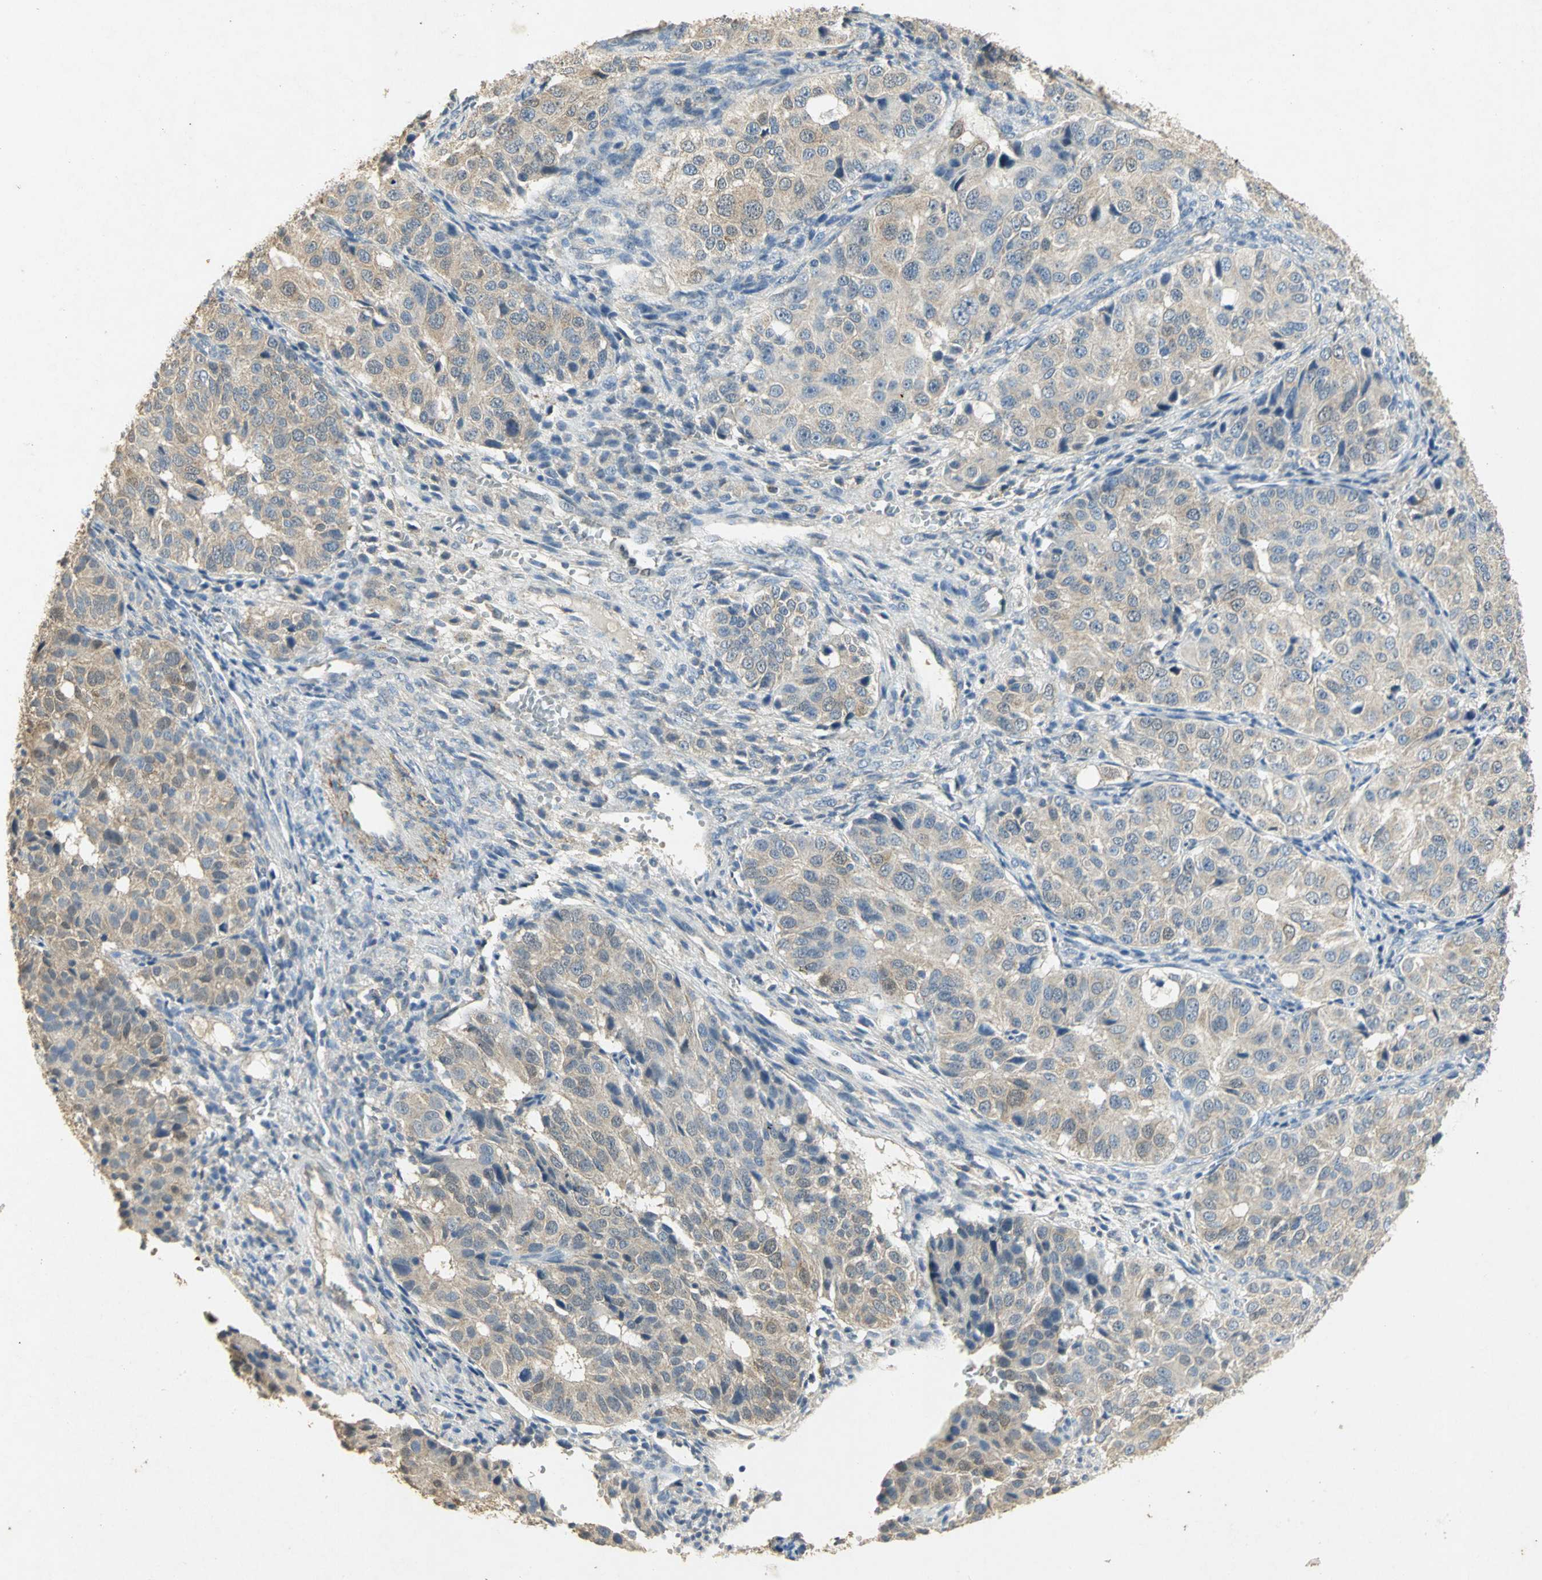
{"staining": {"intensity": "weak", "quantity": ">75%", "location": "cytoplasmic/membranous"}, "tissue": "ovarian cancer", "cell_type": "Tumor cells", "image_type": "cancer", "snomed": [{"axis": "morphology", "description": "Carcinoma, endometroid"}, {"axis": "topography", "description": "Ovary"}], "caption": "Brown immunohistochemical staining in ovarian endometroid carcinoma exhibits weak cytoplasmic/membranous expression in about >75% of tumor cells.", "gene": "ASB9", "patient": {"sex": "female", "age": 51}}